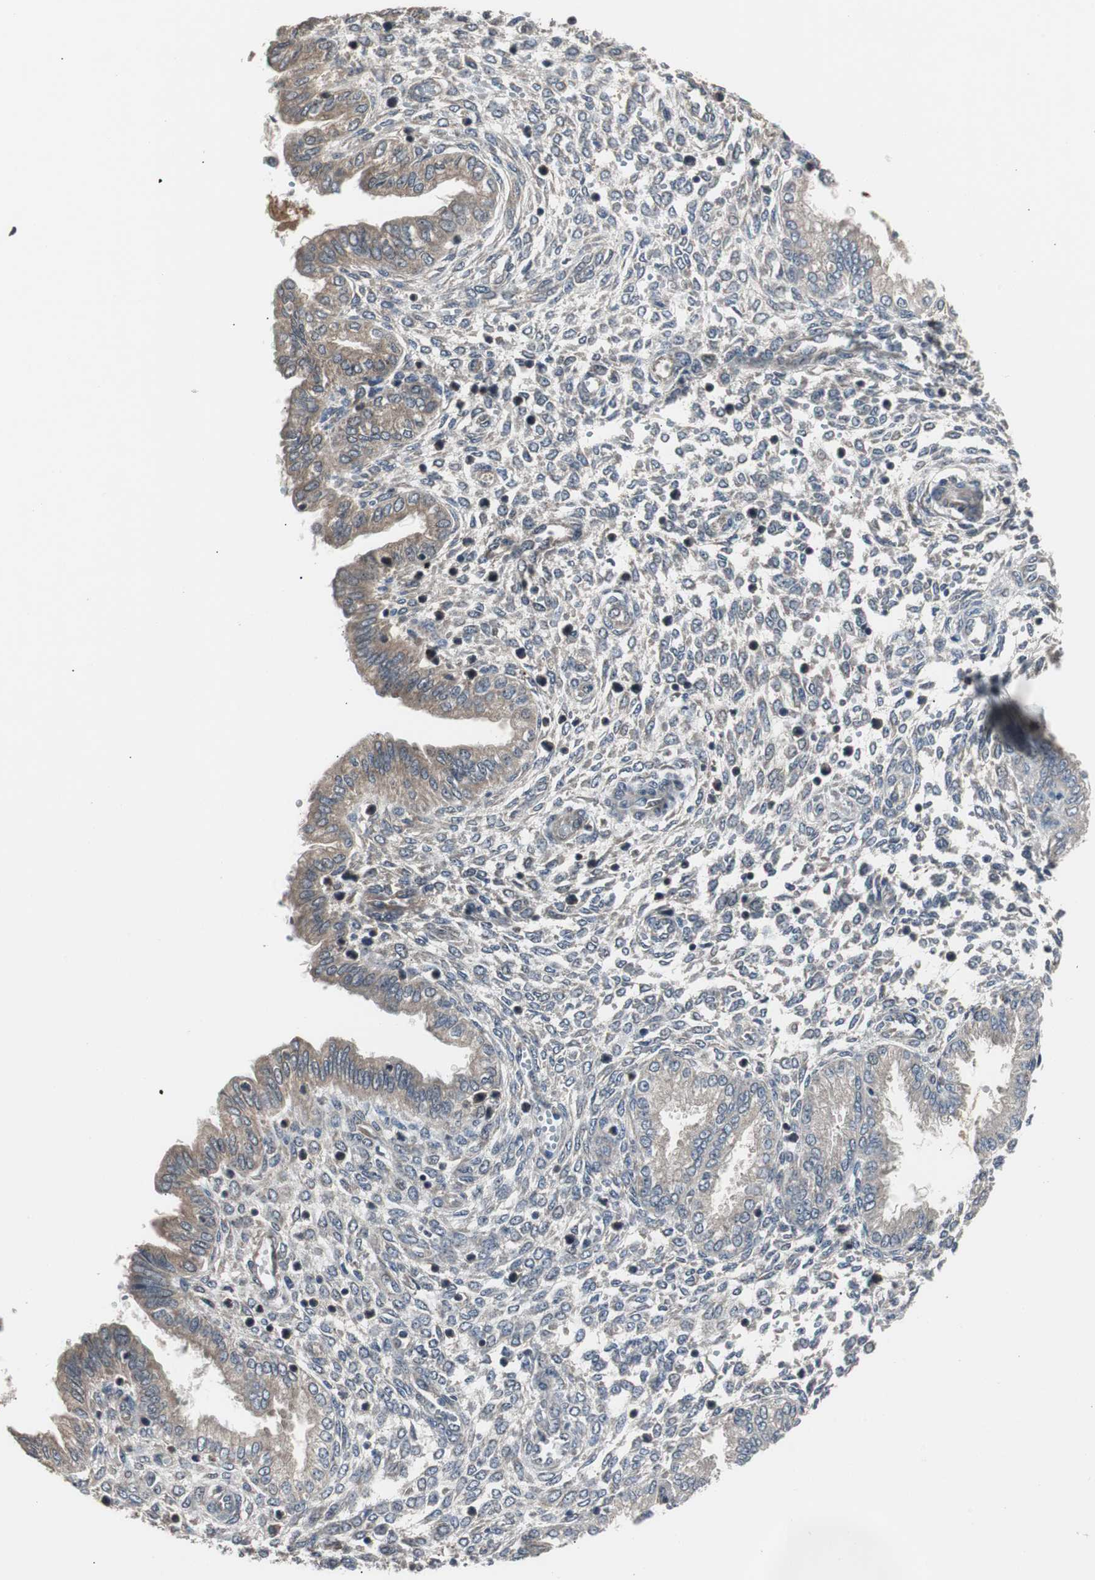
{"staining": {"intensity": "negative", "quantity": "none", "location": "none"}, "tissue": "endometrium", "cell_type": "Cells in endometrial stroma", "image_type": "normal", "snomed": [{"axis": "morphology", "description": "Normal tissue, NOS"}, {"axis": "topography", "description": "Endometrium"}], "caption": "High power microscopy image of an immunohistochemistry histopathology image of normal endometrium, revealing no significant expression in cells in endometrial stroma. The staining is performed using DAB (3,3'-diaminobenzidine) brown chromogen with nuclei counter-stained in using hematoxylin.", "gene": "ZMPSTE24", "patient": {"sex": "female", "age": 33}}